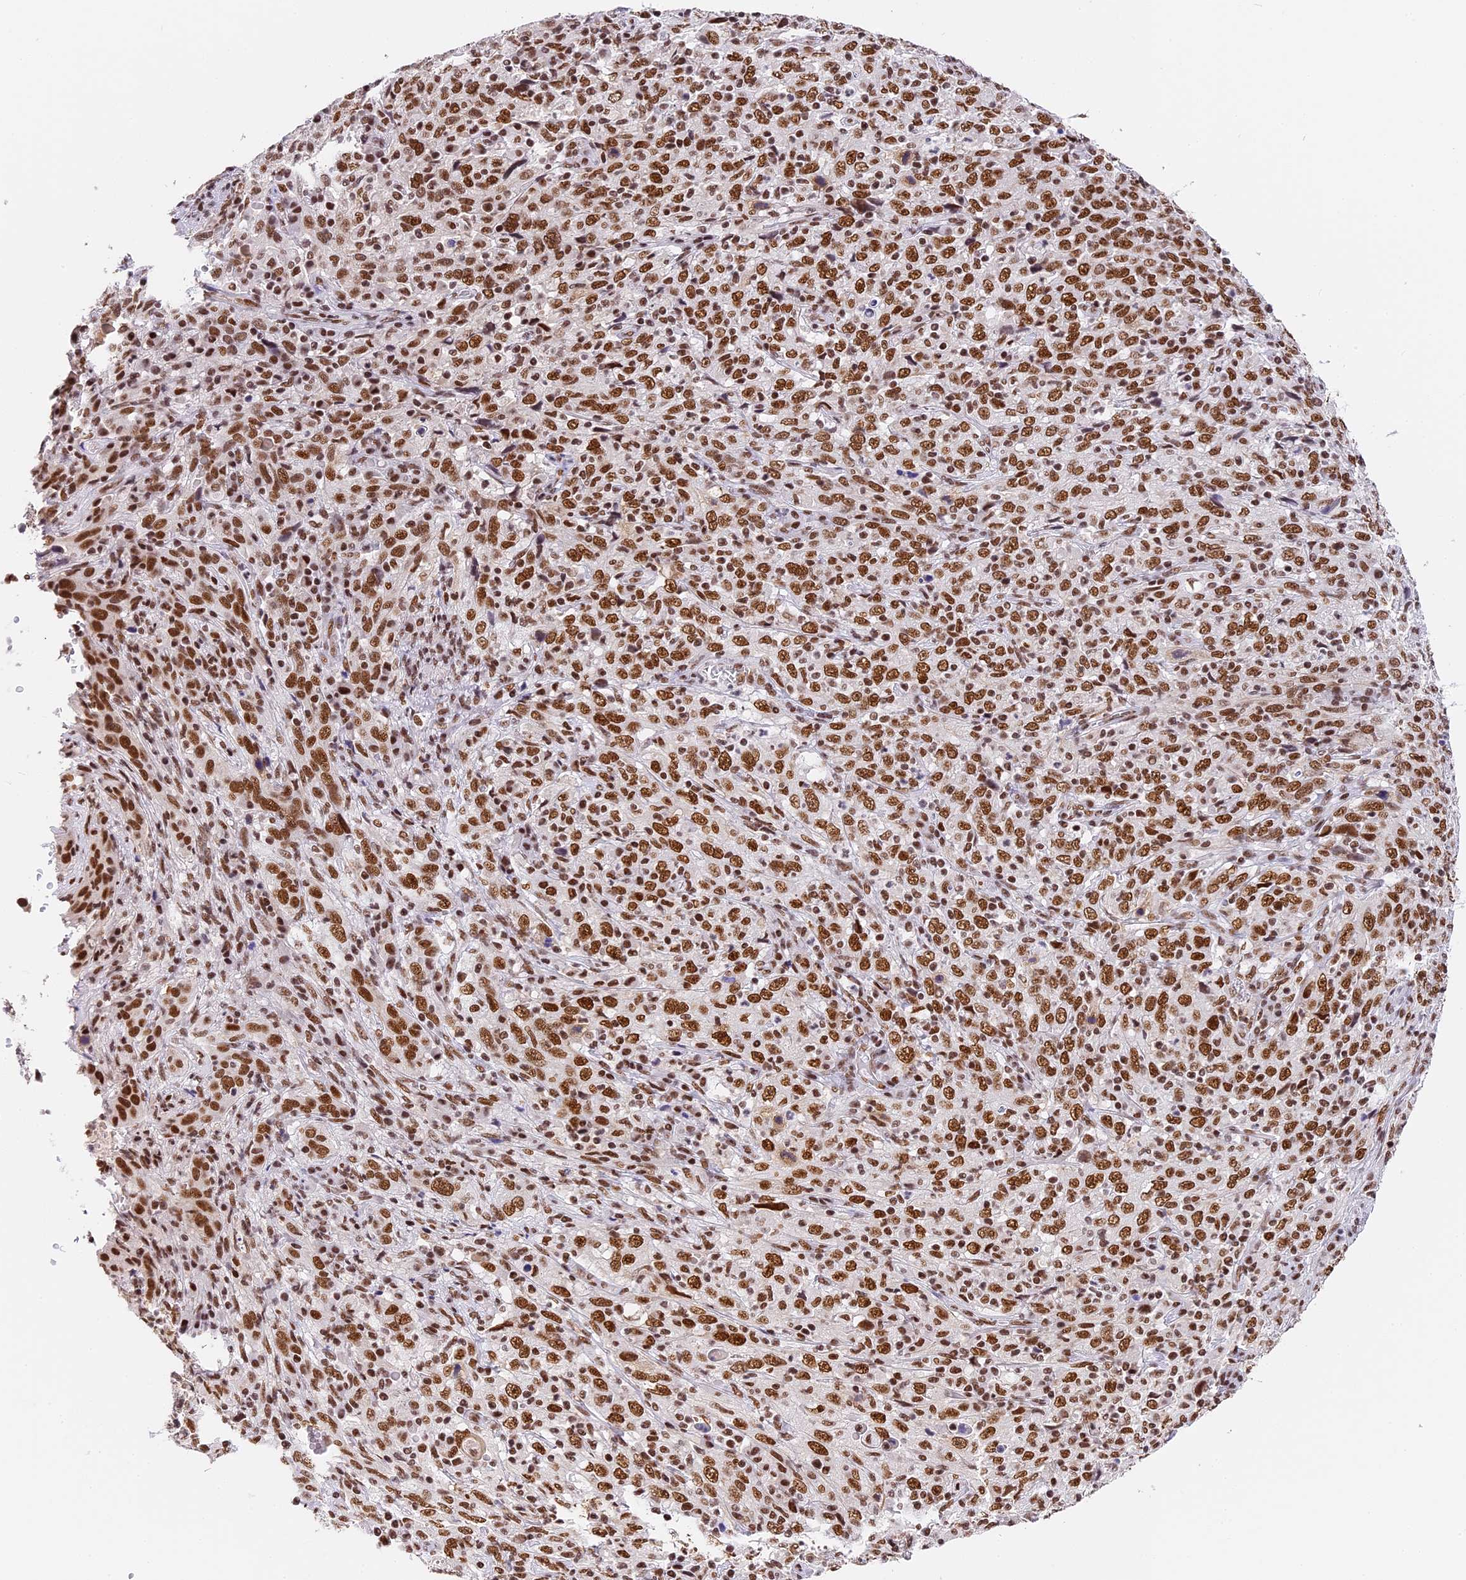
{"staining": {"intensity": "strong", "quantity": ">75%", "location": "nuclear"}, "tissue": "cervical cancer", "cell_type": "Tumor cells", "image_type": "cancer", "snomed": [{"axis": "morphology", "description": "Squamous cell carcinoma, NOS"}, {"axis": "topography", "description": "Cervix"}], "caption": "Cervical squamous cell carcinoma stained with immunohistochemistry (IHC) exhibits strong nuclear positivity in approximately >75% of tumor cells.", "gene": "SBNO1", "patient": {"sex": "female", "age": 46}}